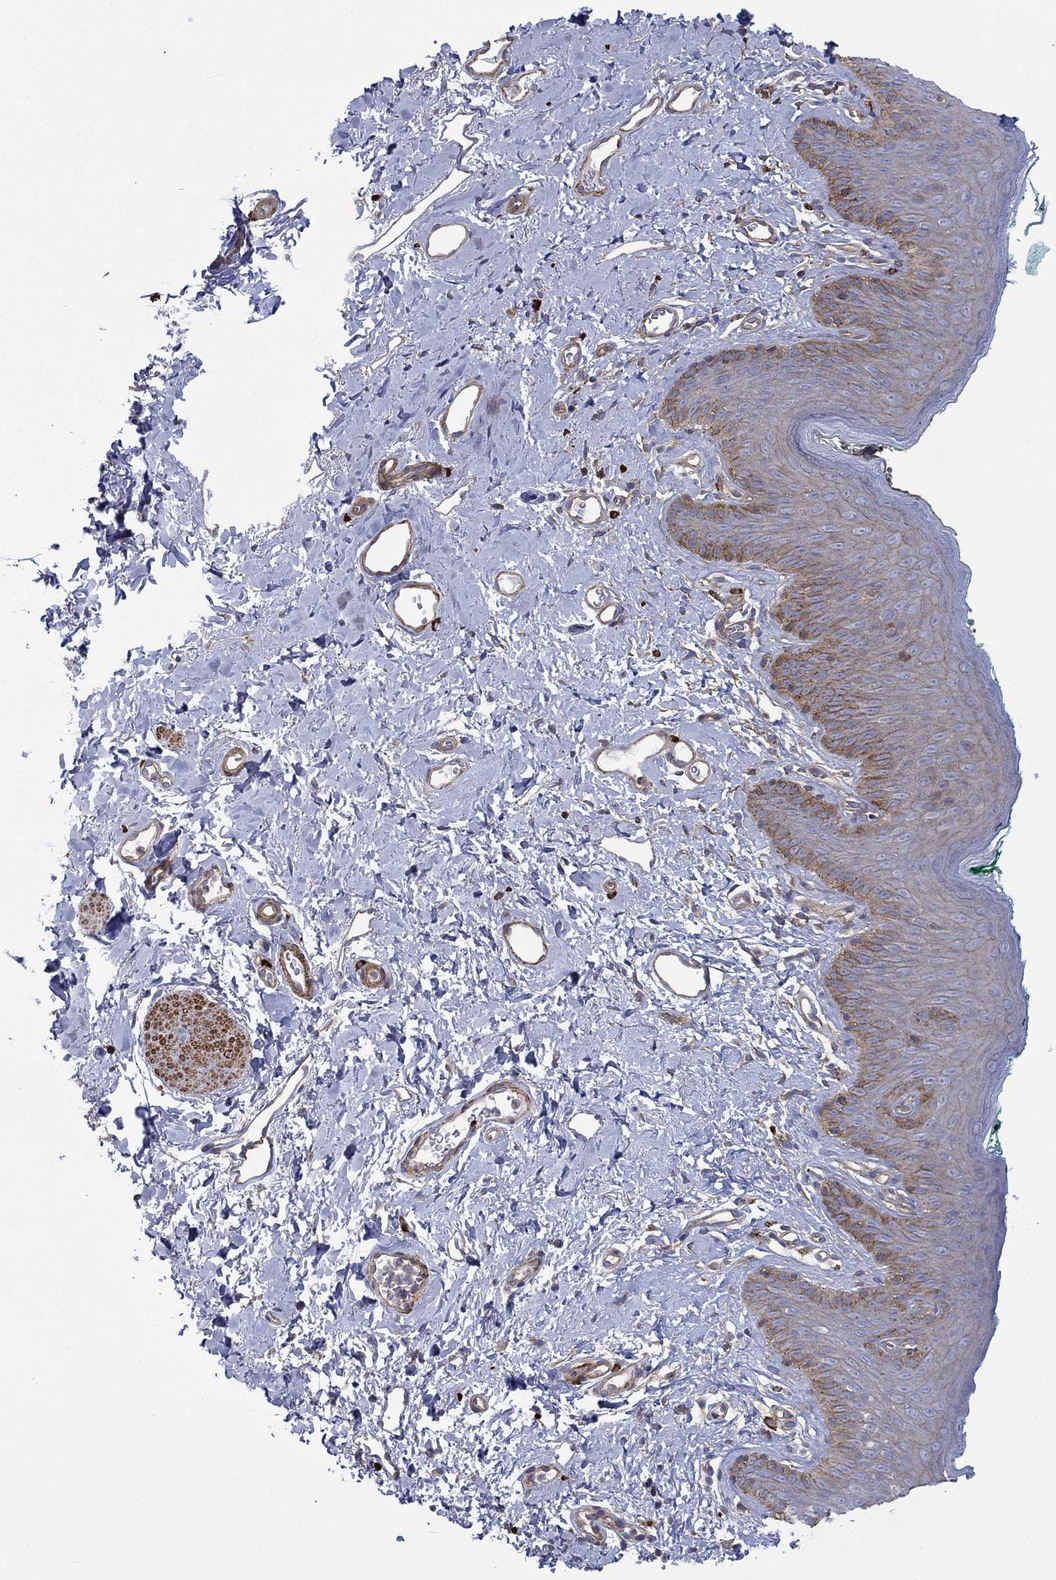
{"staining": {"intensity": "weak", "quantity": "<25%", "location": "cytoplasmic/membranous"}, "tissue": "skin", "cell_type": "Epidermal cells", "image_type": "normal", "snomed": [{"axis": "morphology", "description": "Normal tissue, NOS"}, {"axis": "topography", "description": "Vulva"}], "caption": "Immunohistochemical staining of normal skin reveals no significant positivity in epidermal cells. (DAB immunohistochemistry, high magnification).", "gene": "PAG1", "patient": {"sex": "female", "age": 66}}